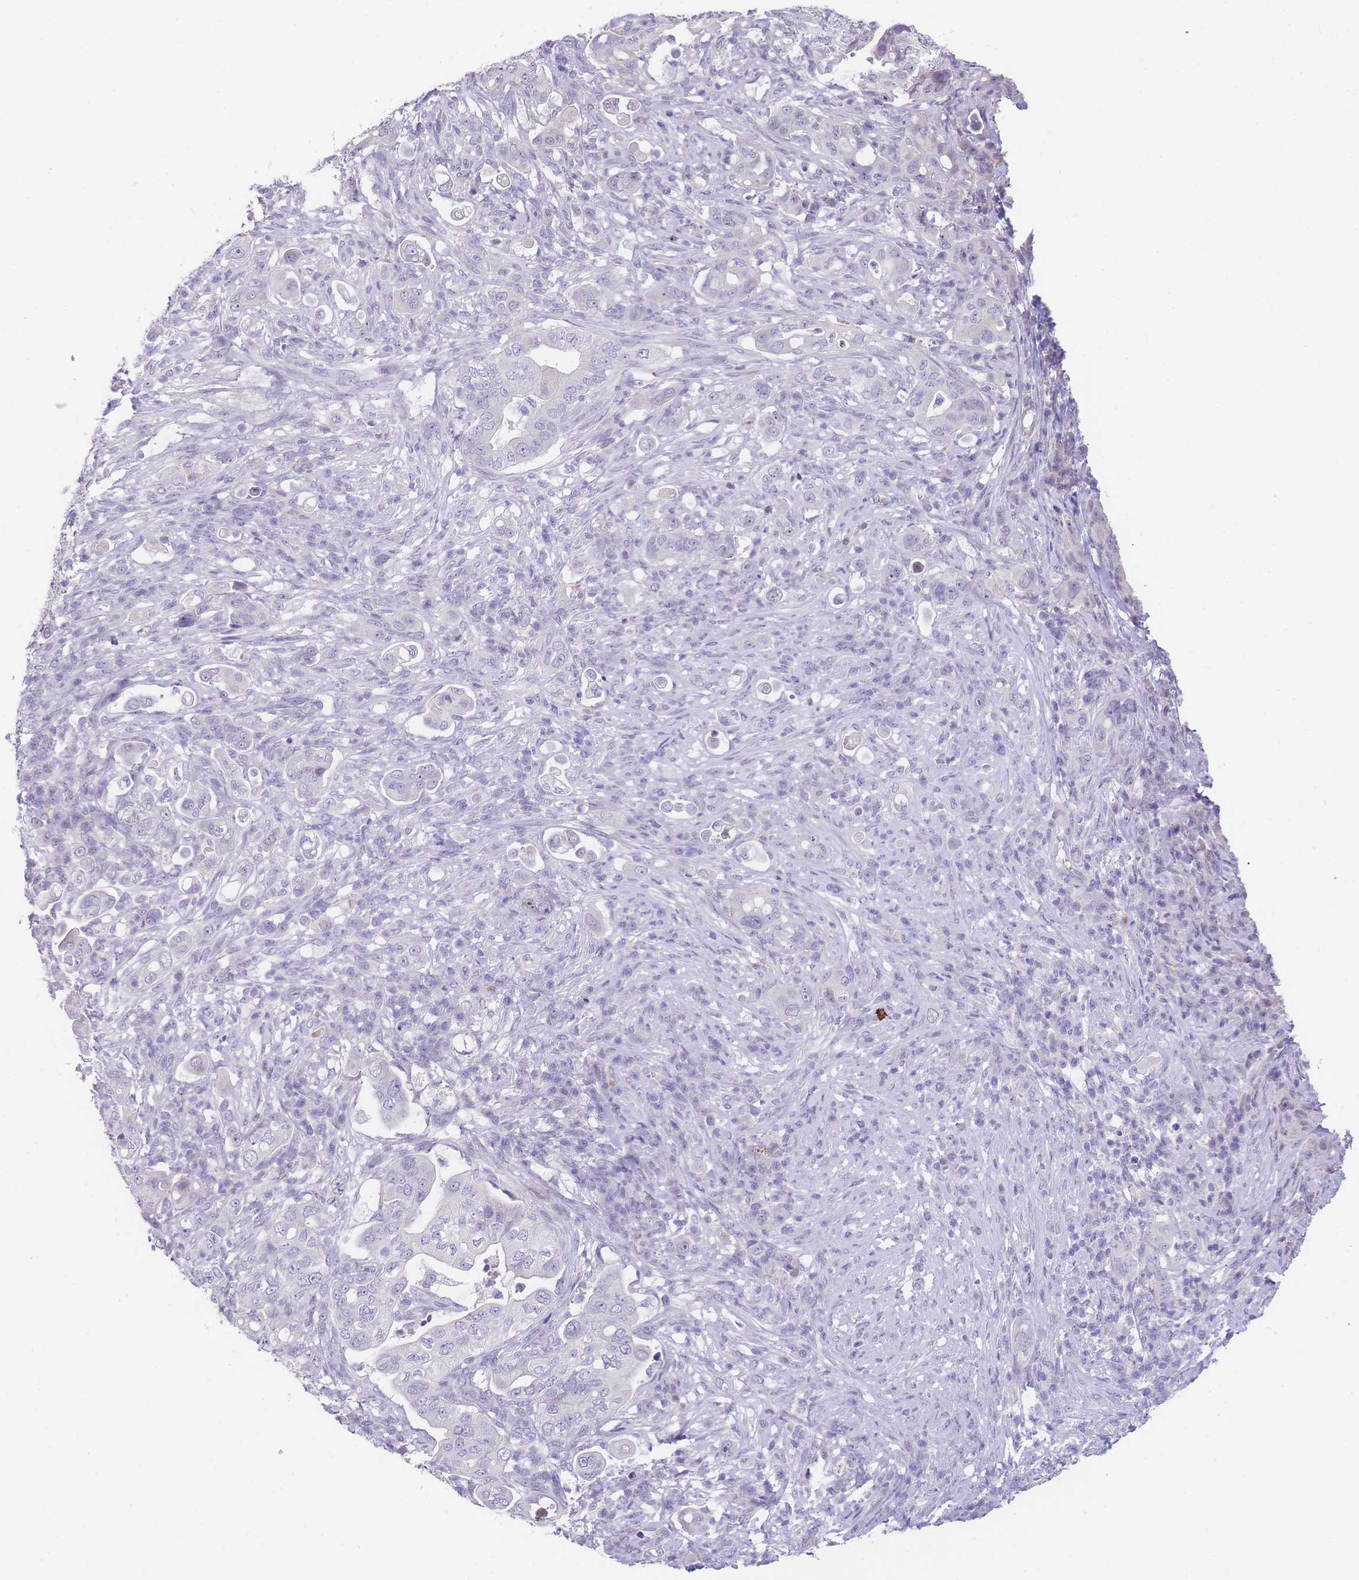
{"staining": {"intensity": "negative", "quantity": "none", "location": "none"}, "tissue": "pancreatic cancer", "cell_type": "Tumor cells", "image_type": "cancer", "snomed": [{"axis": "morphology", "description": "Normal tissue, NOS"}, {"axis": "morphology", "description": "Adenocarcinoma, NOS"}, {"axis": "topography", "description": "Lymph node"}, {"axis": "topography", "description": "Pancreas"}], "caption": "This is an immunohistochemistry (IHC) micrograph of human adenocarcinoma (pancreatic). There is no expression in tumor cells.", "gene": "SHCBP1", "patient": {"sex": "female", "age": 67}}